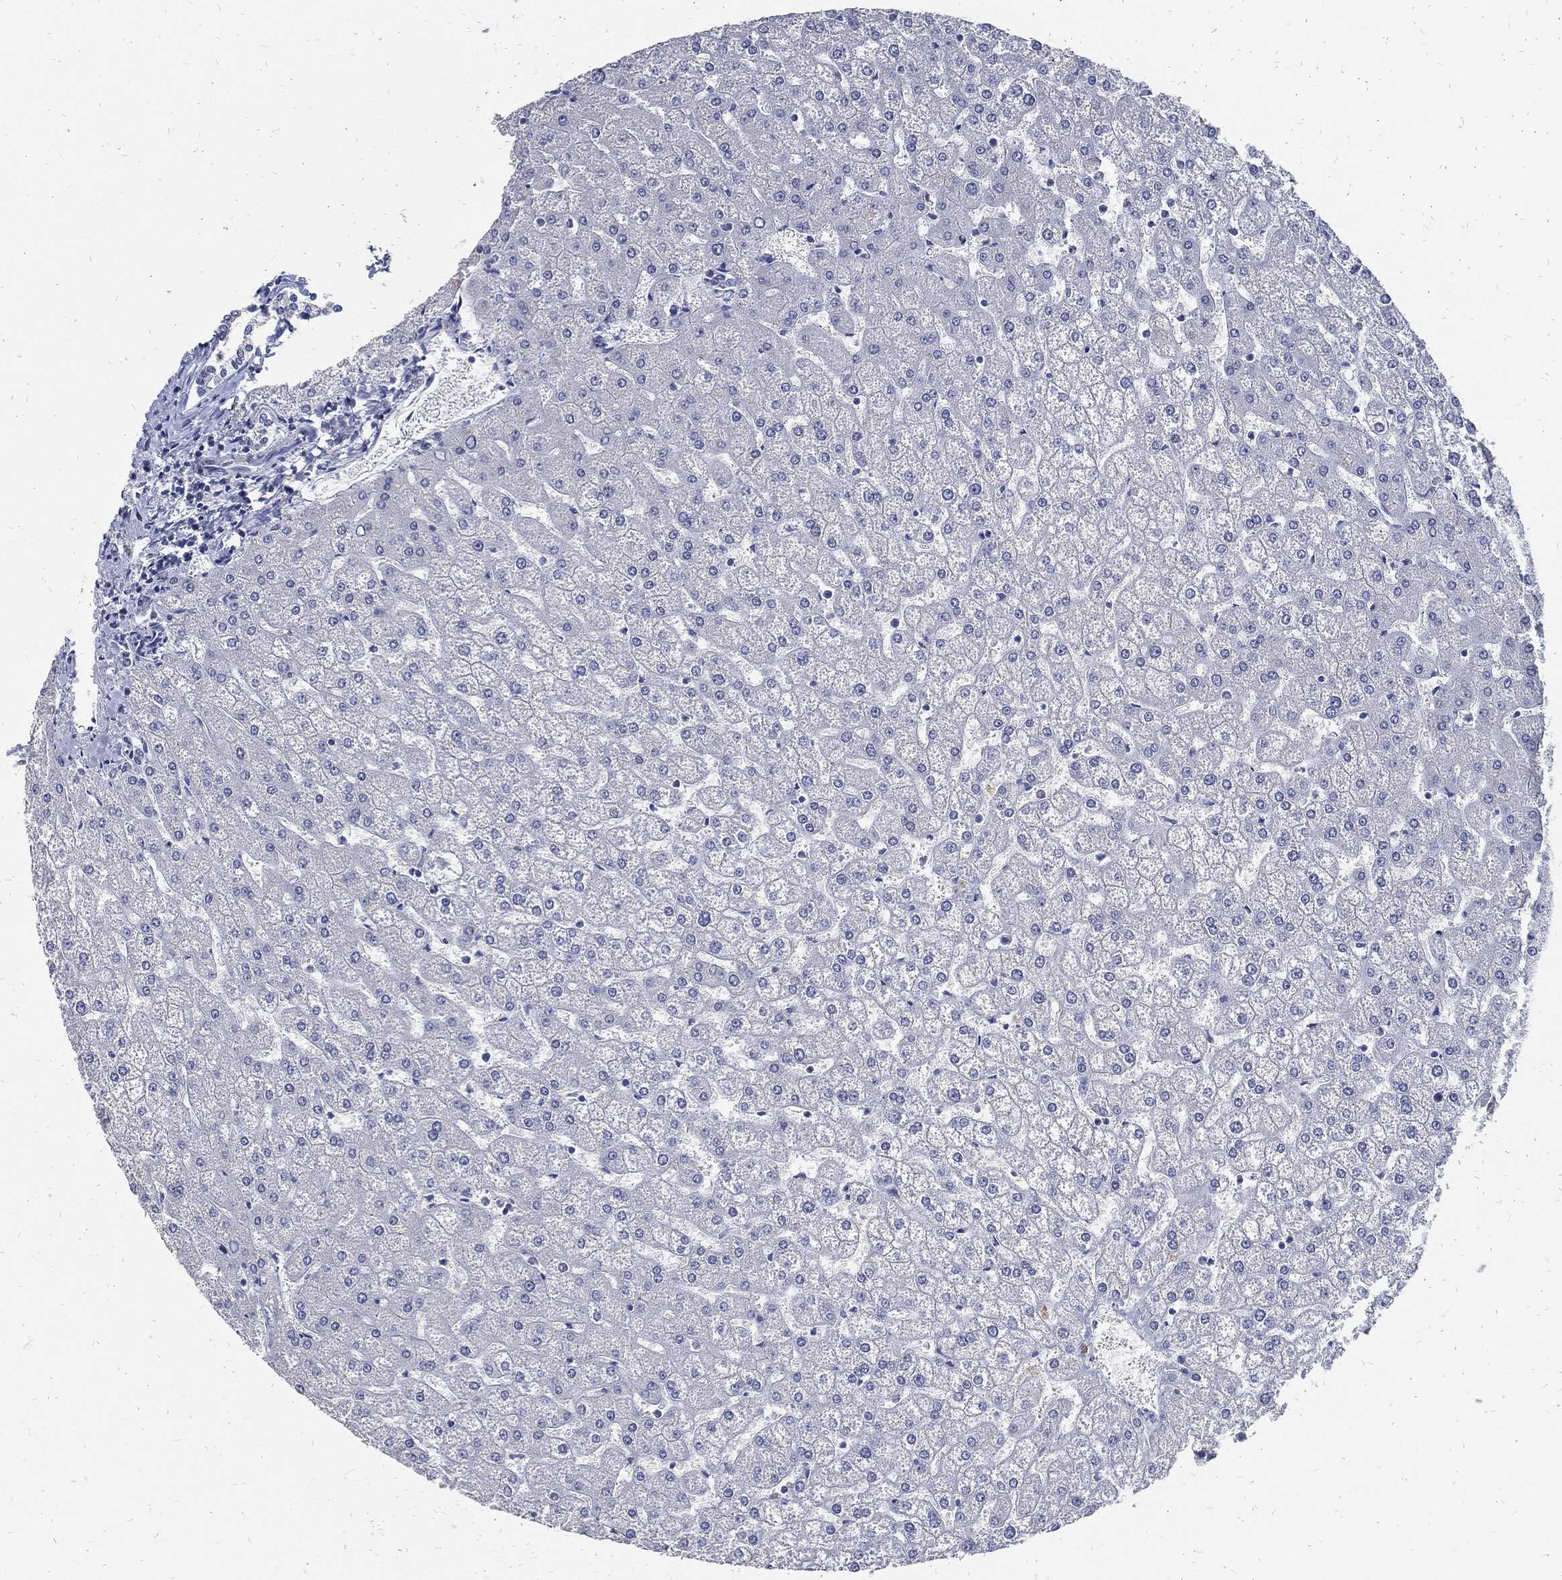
{"staining": {"intensity": "weak", "quantity": "<25%", "location": "nuclear"}, "tissue": "liver", "cell_type": "Cholangiocytes", "image_type": "normal", "snomed": [{"axis": "morphology", "description": "Normal tissue, NOS"}, {"axis": "topography", "description": "Liver"}], "caption": "A high-resolution image shows IHC staining of benign liver, which reveals no significant staining in cholangiocytes. (Immunohistochemistry, brightfield microscopy, high magnification).", "gene": "JUN", "patient": {"sex": "female", "age": 32}}